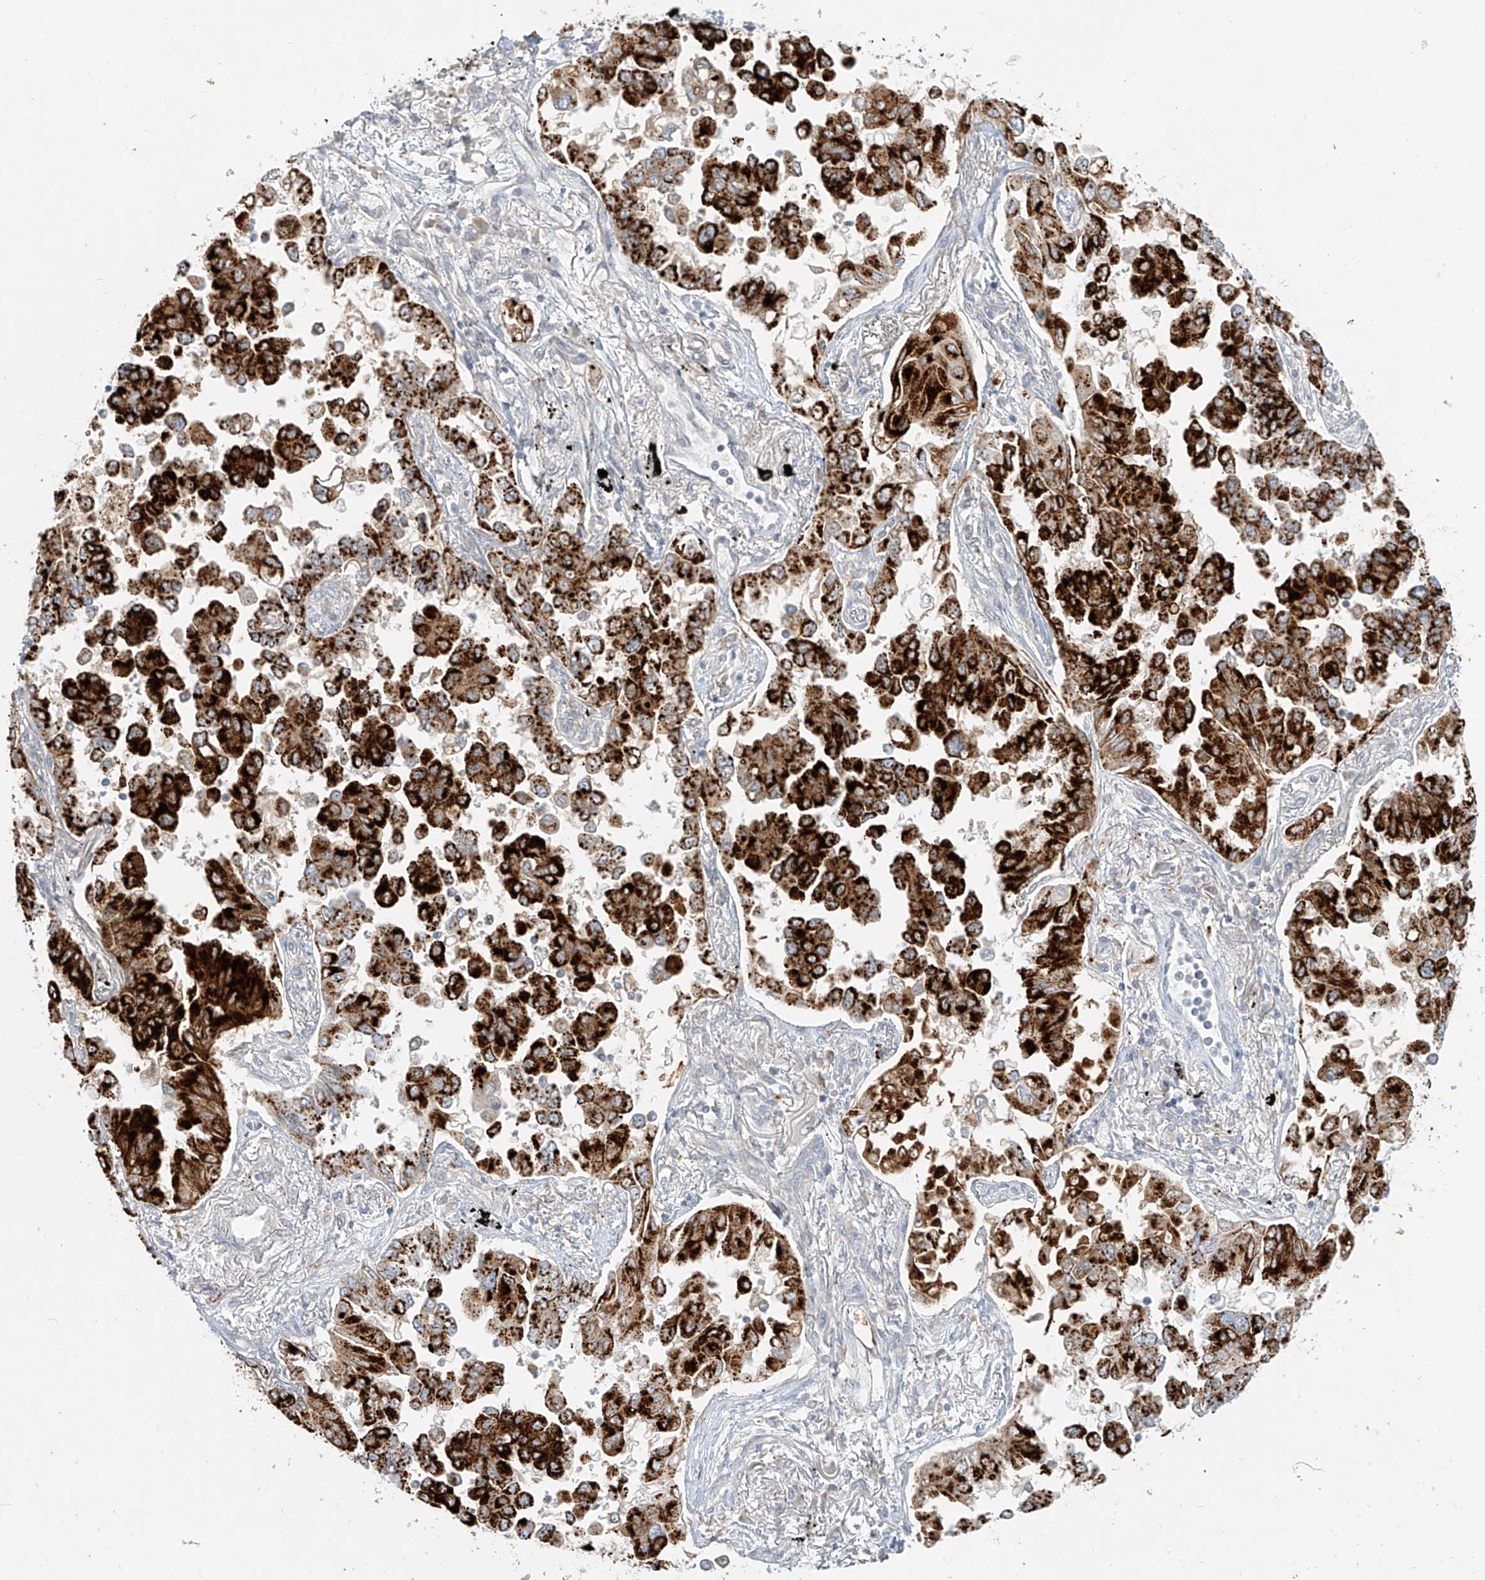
{"staining": {"intensity": "strong", "quantity": ">75%", "location": "cytoplasmic/membranous"}, "tissue": "lung cancer", "cell_type": "Tumor cells", "image_type": "cancer", "snomed": [{"axis": "morphology", "description": "Adenocarcinoma, NOS"}, {"axis": "topography", "description": "Lung"}], "caption": "Lung adenocarcinoma tissue reveals strong cytoplasmic/membranous positivity in approximately >75% of tumor cells", "gene": "C2orf42", "patient": {"sex": "female", "age": 67}}